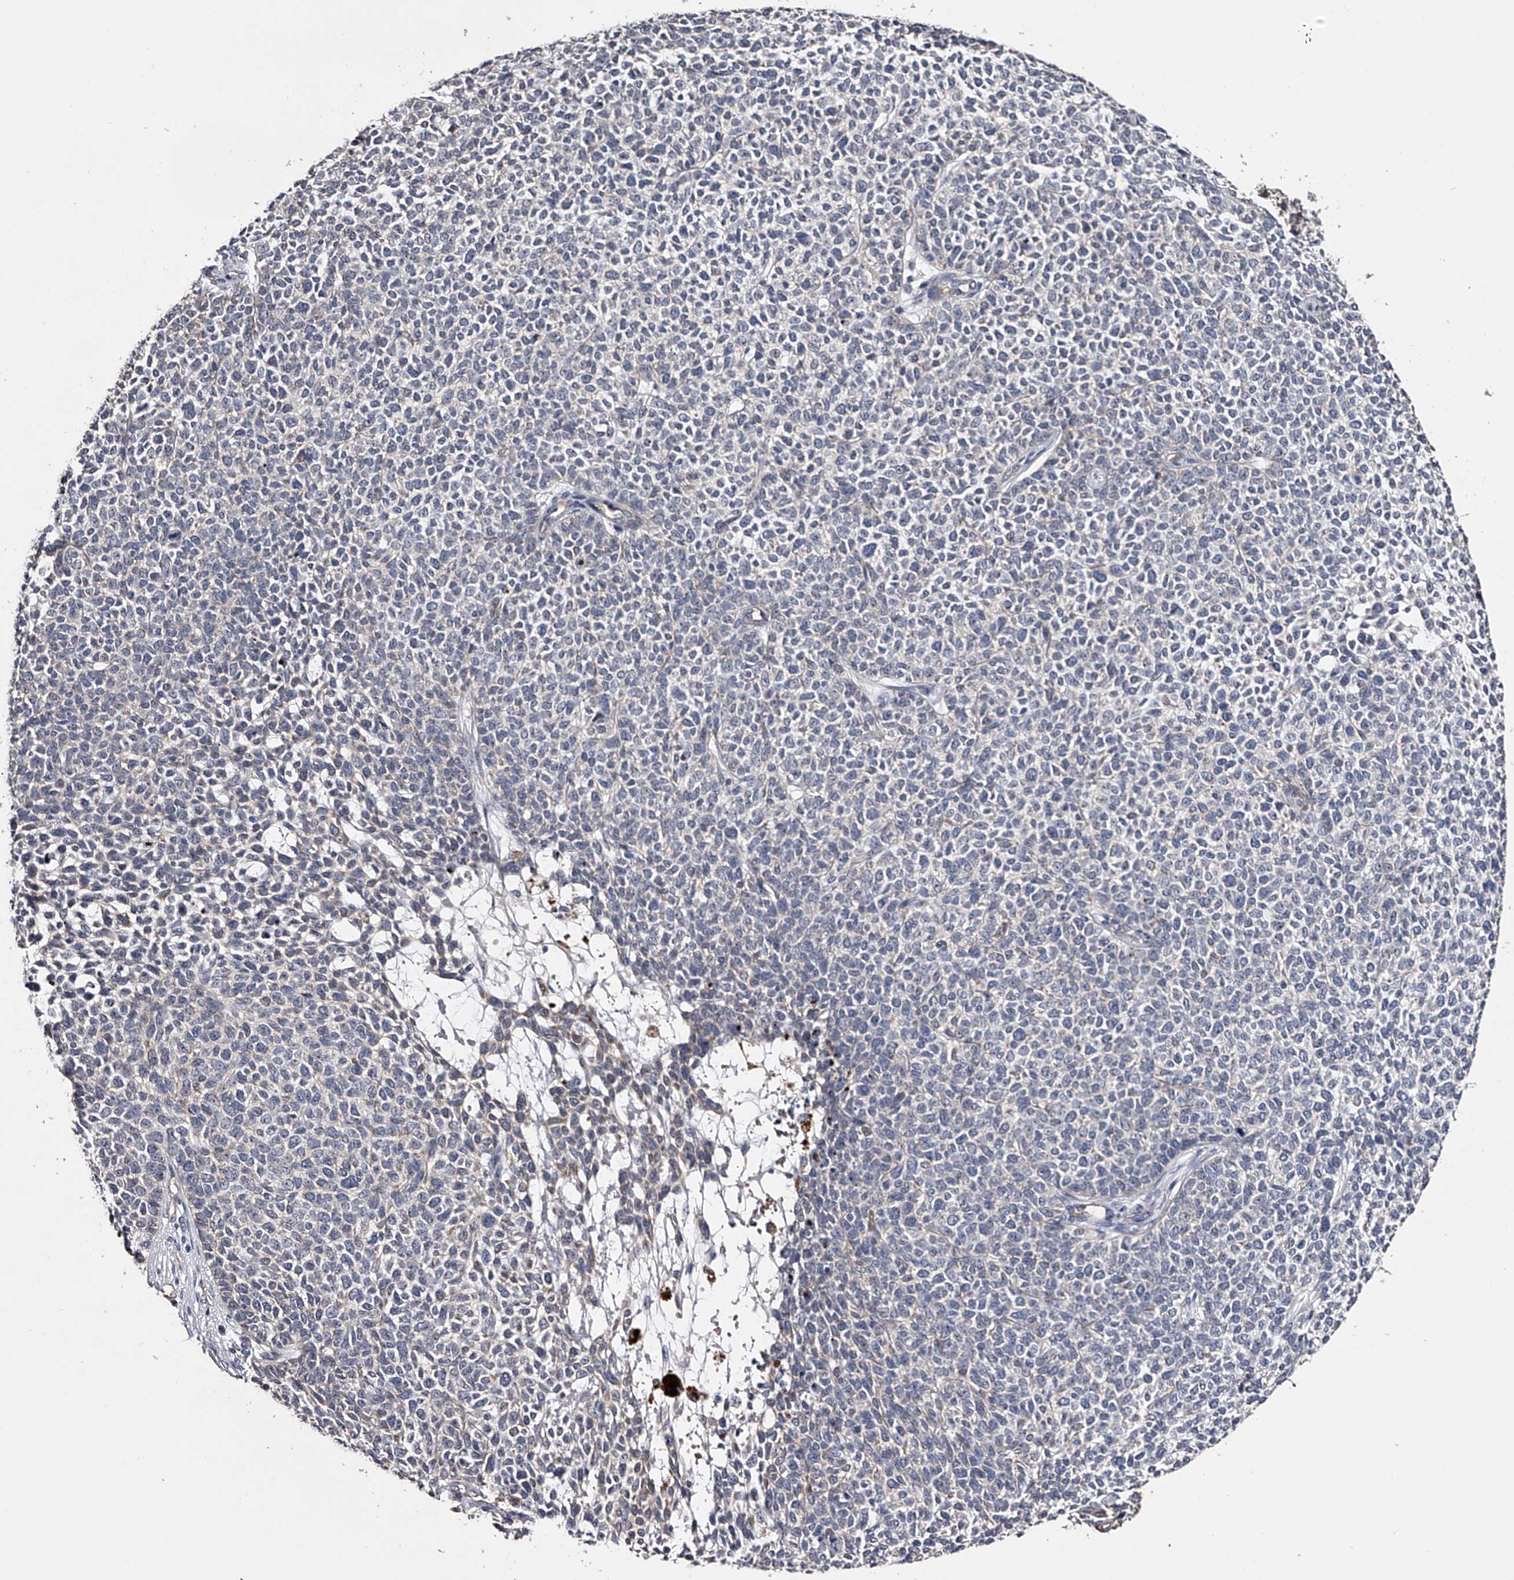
{"staining": {"intensity": "weak", "quantity": "<25%", "location": "cytoplasmic/membranous"}, "tissue": "skin cancer", "cell_type": "Tumor cells", "image_type": "cancer", "snomed": [{"axis": "morphology", "description": "Basal cell carcinoma"}, {"axis": "topography", "description": "Skin"}], "caption": "Immunohistochemical staining of basal cell carcinoma (skin) reveals no significant expression in tumor cells.", "gene": "MDN1", "patient": {"sex": "female", "age": 84}}